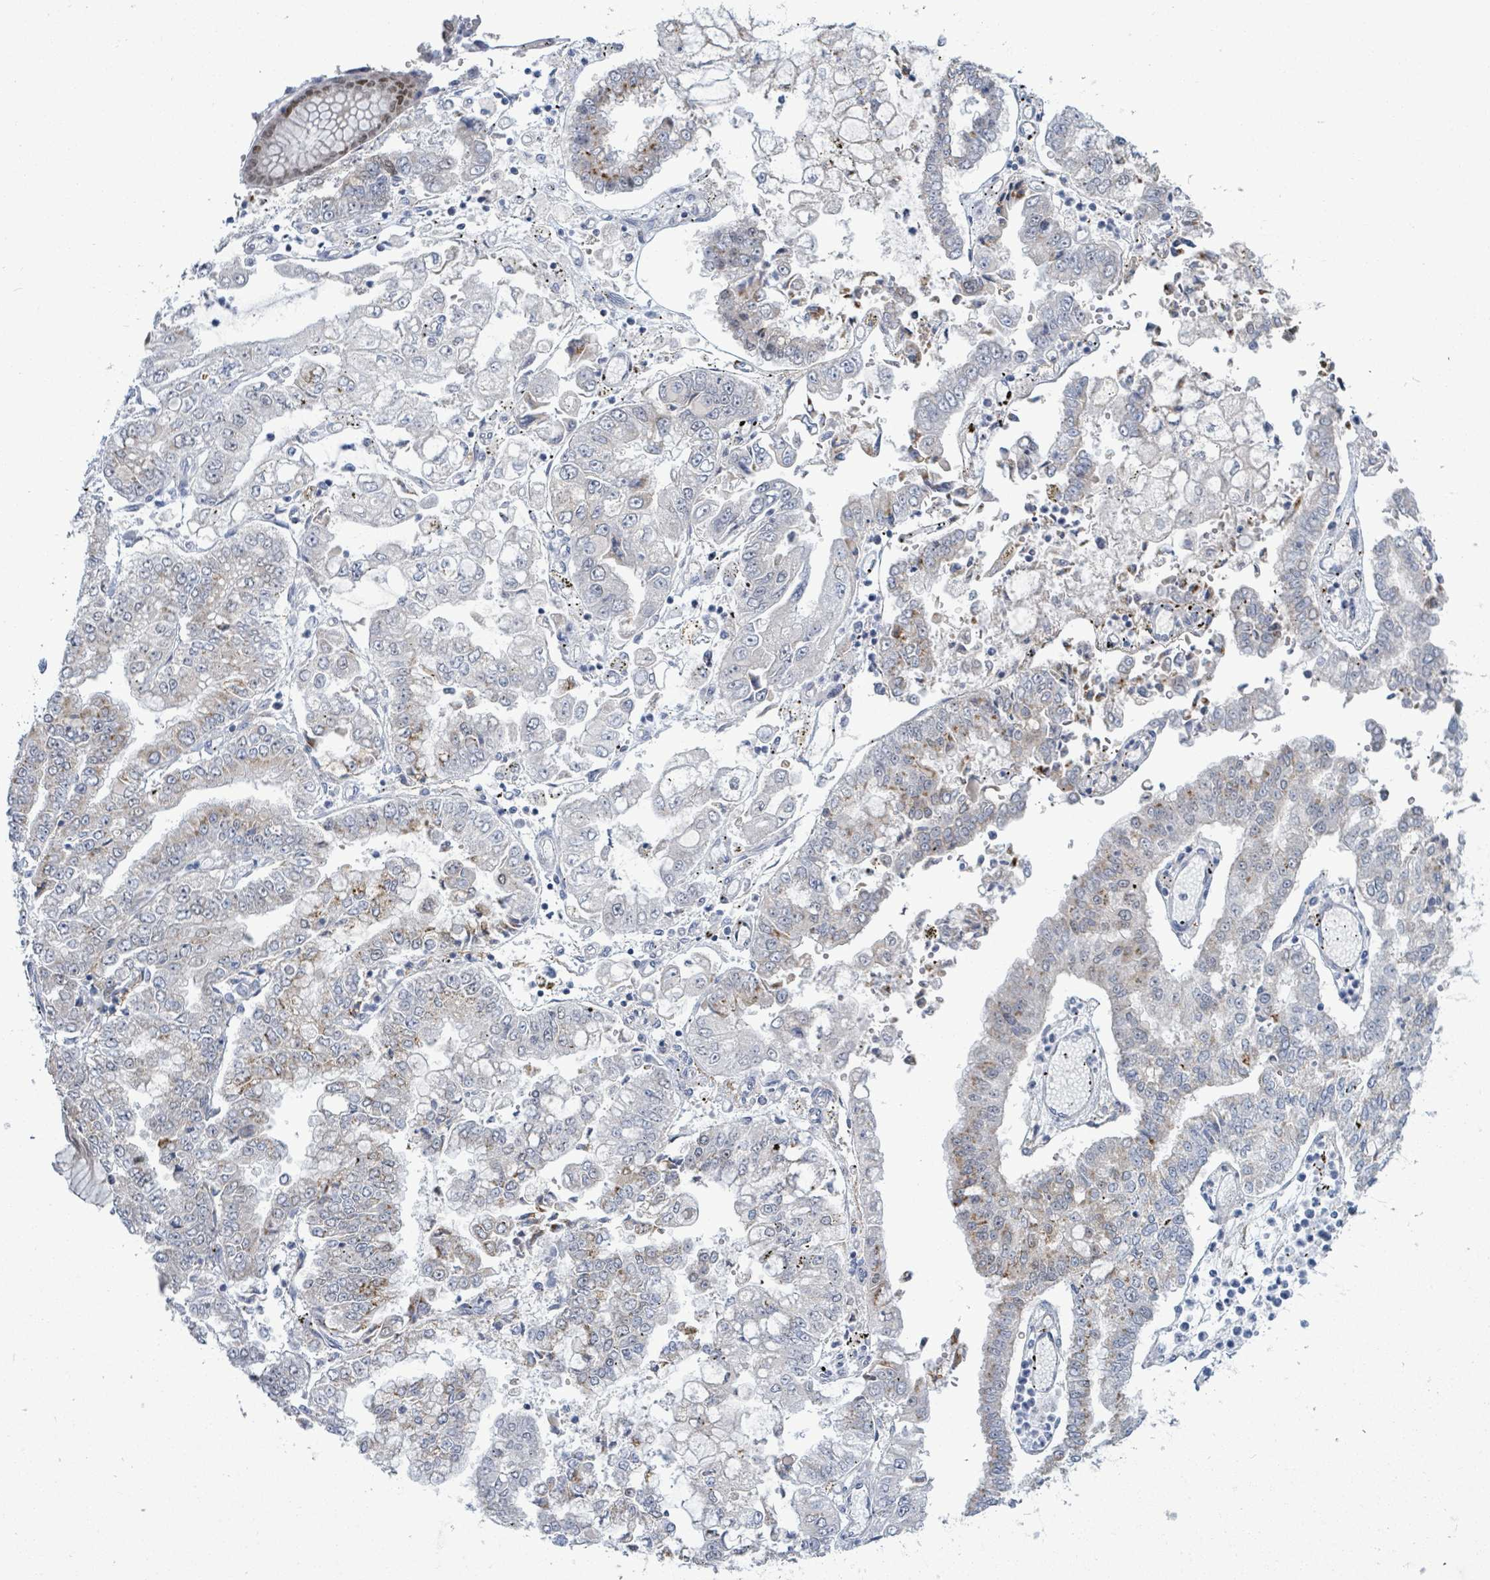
{"staining": {"intensity": "moderate", "quantity": "25%-75%", "location": "cytoplasmic/membranous"}, "tissue": "stomach cancer", "cell_type": "Tumor cells", "image_type": "cancer", "snomed": [{"axis": "morphology", "description": "Adenocarcinoma, NOS"}, {"axis": "topography", "description": "Stomach"}], "caption": "Immunohistochemical staining of stomach adenocarcinoma demonstrates moderate cytoplasmic/membranous protein expression in about 25%-75% of tumor cells.", "gene": "ZFPM1", "patient": {"sex": "male", "age": 76}}